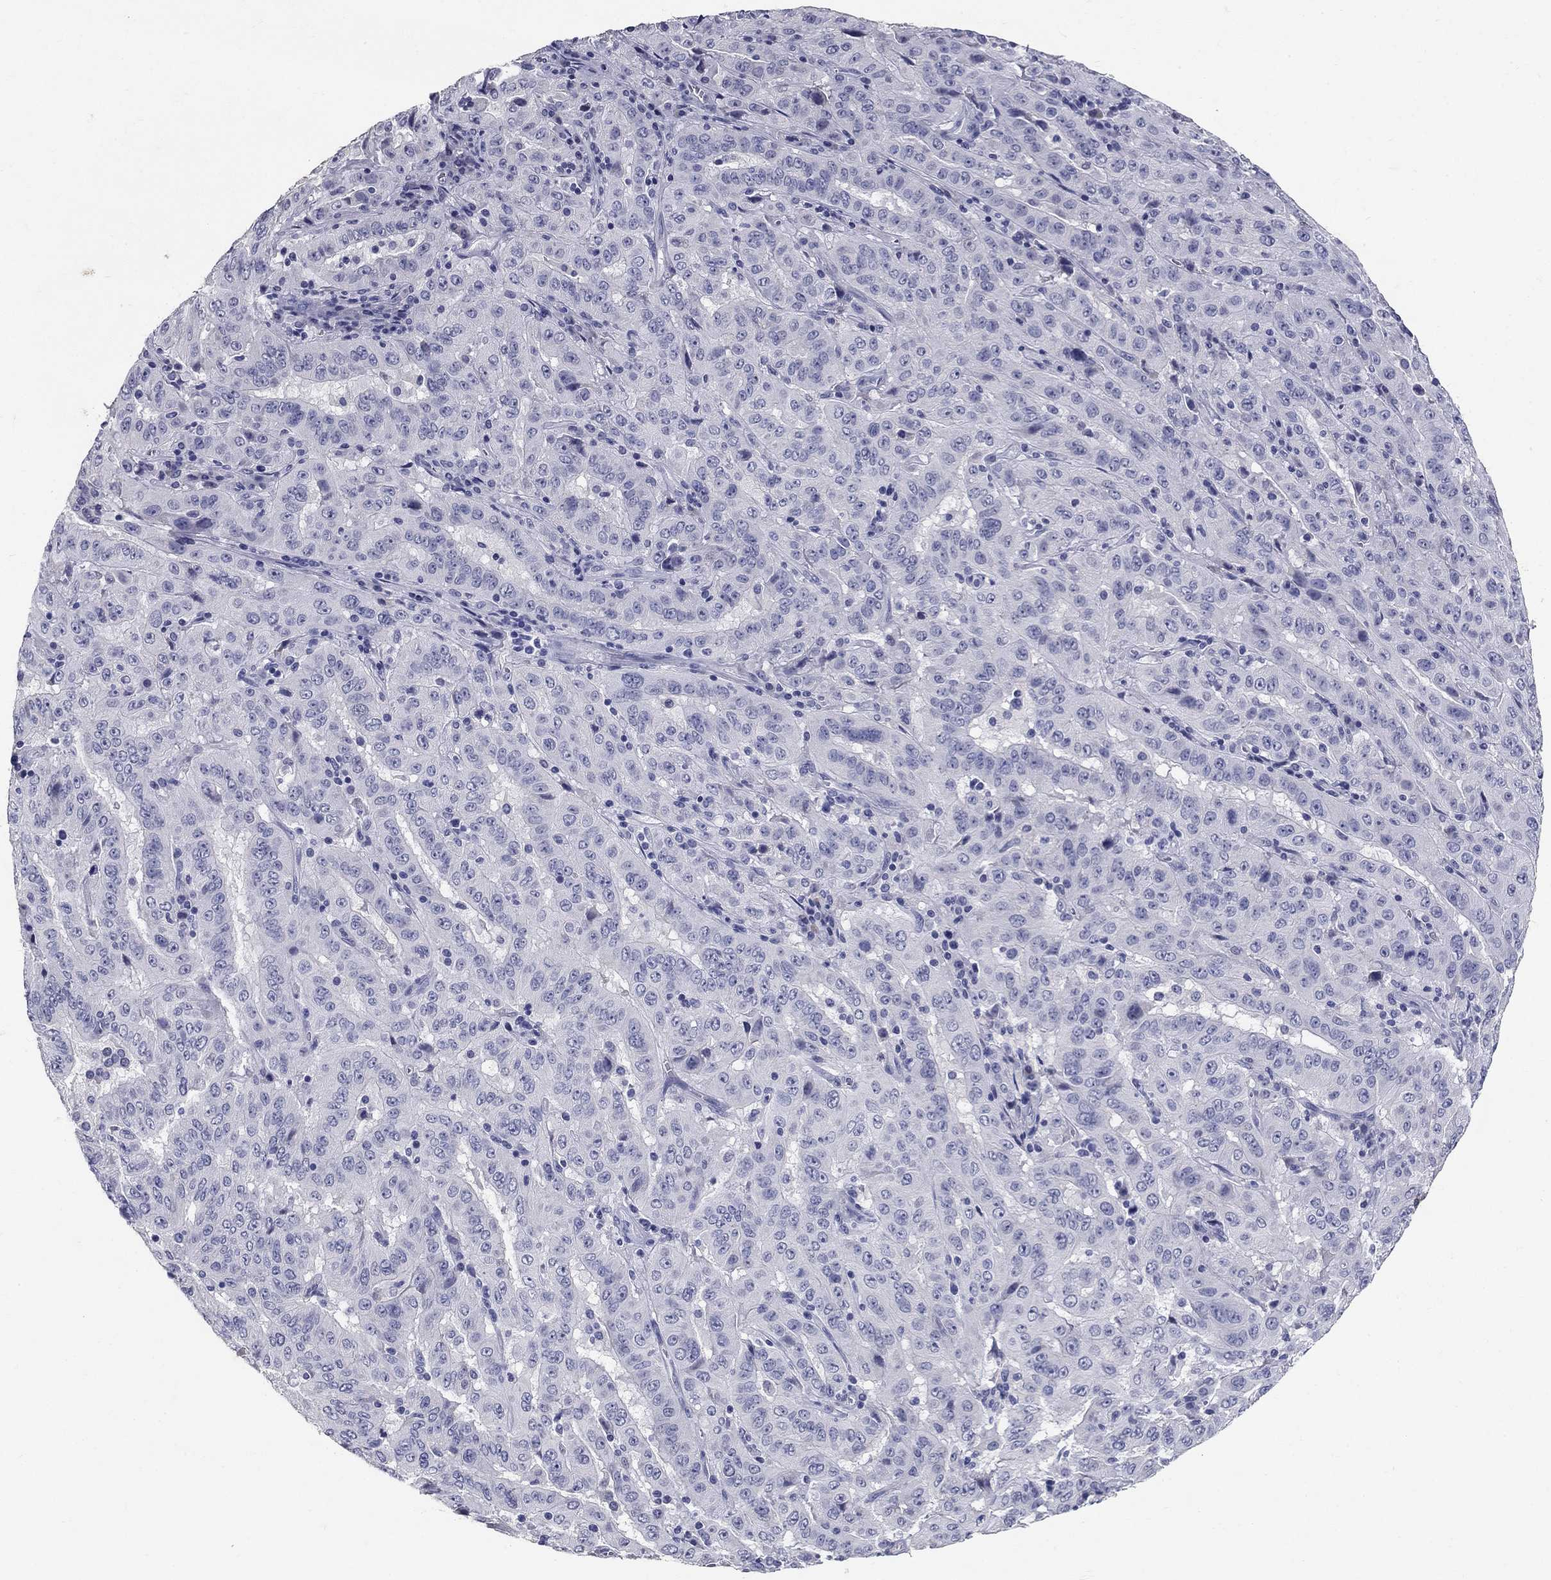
{"staining": {"intensity": "negative", "quantity": "none", "location": "none"}, "tissue": "pancreatic cancer", "cell_type": "Tumor cells", "image_type": "cancer", "snomed": [{"axis": "morphology", "description": "Adenocarcinoma, NOS"}, {"axis": "topography", "description": "Pancreas"}], "caption": "Histopathology image shows no significant protein staining in tumor cells of pancreatic cancer (adenocarcinoma). The staining is performed using DAB brown chromogen with nuclei counter-stained in using hematoxylin.", "gene": "POMC", "patient": {"sex": "male", "age": 63}}